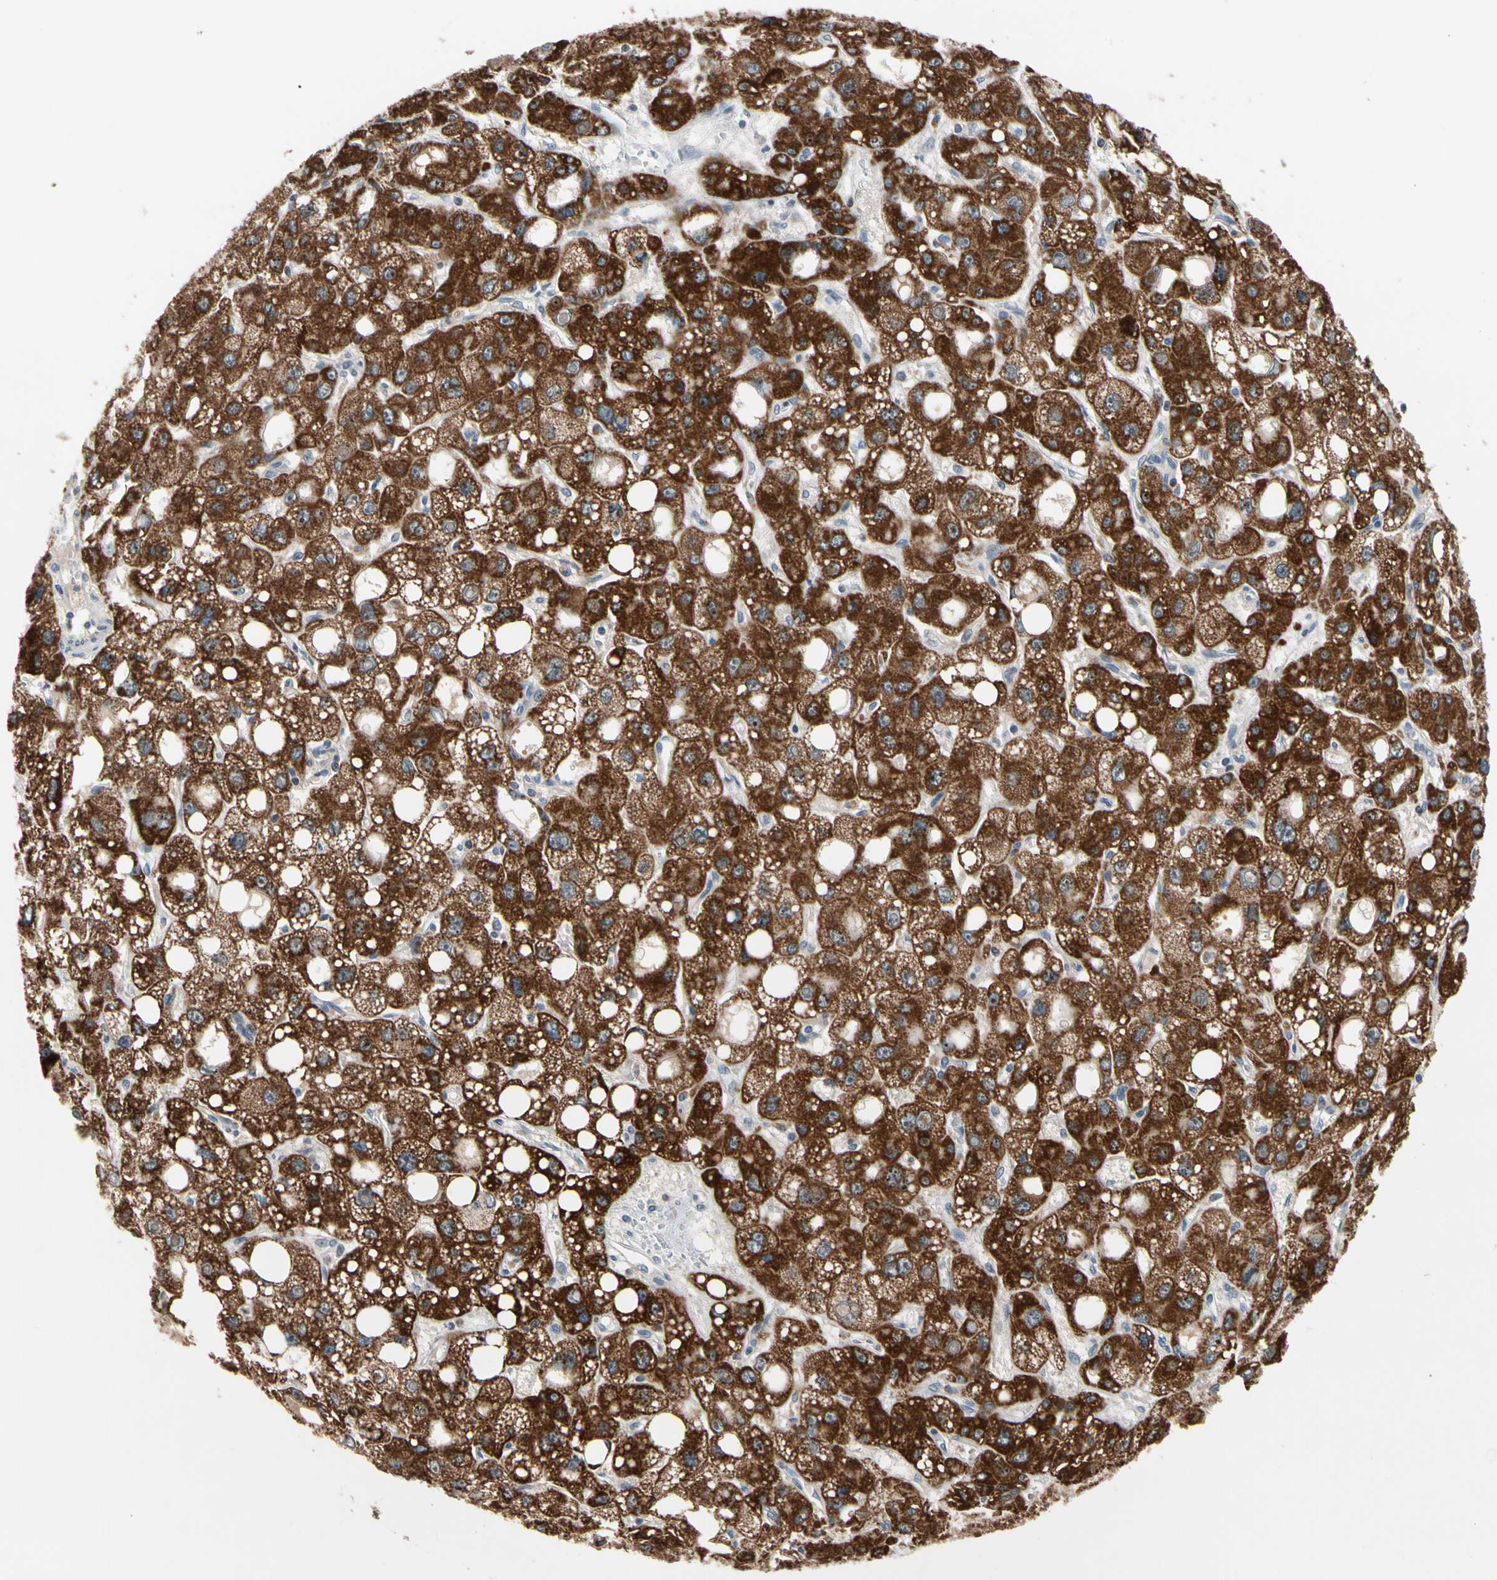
{"staining": {"intensity": "strong", "quantity": ">75%", "location": "cytoplasmic/membranous"}, "tissue": "liver cancer", "cell_type": "Tumor cells", "image_type": "cancer", "snomed": [{"axis": "morphology", "description": "Carcinoma, Hepatocellular, NOS"}, {"axis": "topography", "description": "Liver"}], "caption": "Strong cytoplasmic/membranous positivity for a protein is present in about >75% of tumor cells of liver hepatocellular carcinoma using IHC.", "gene": "MTHFS", "patient": {"sex": "male", "age": 55}}